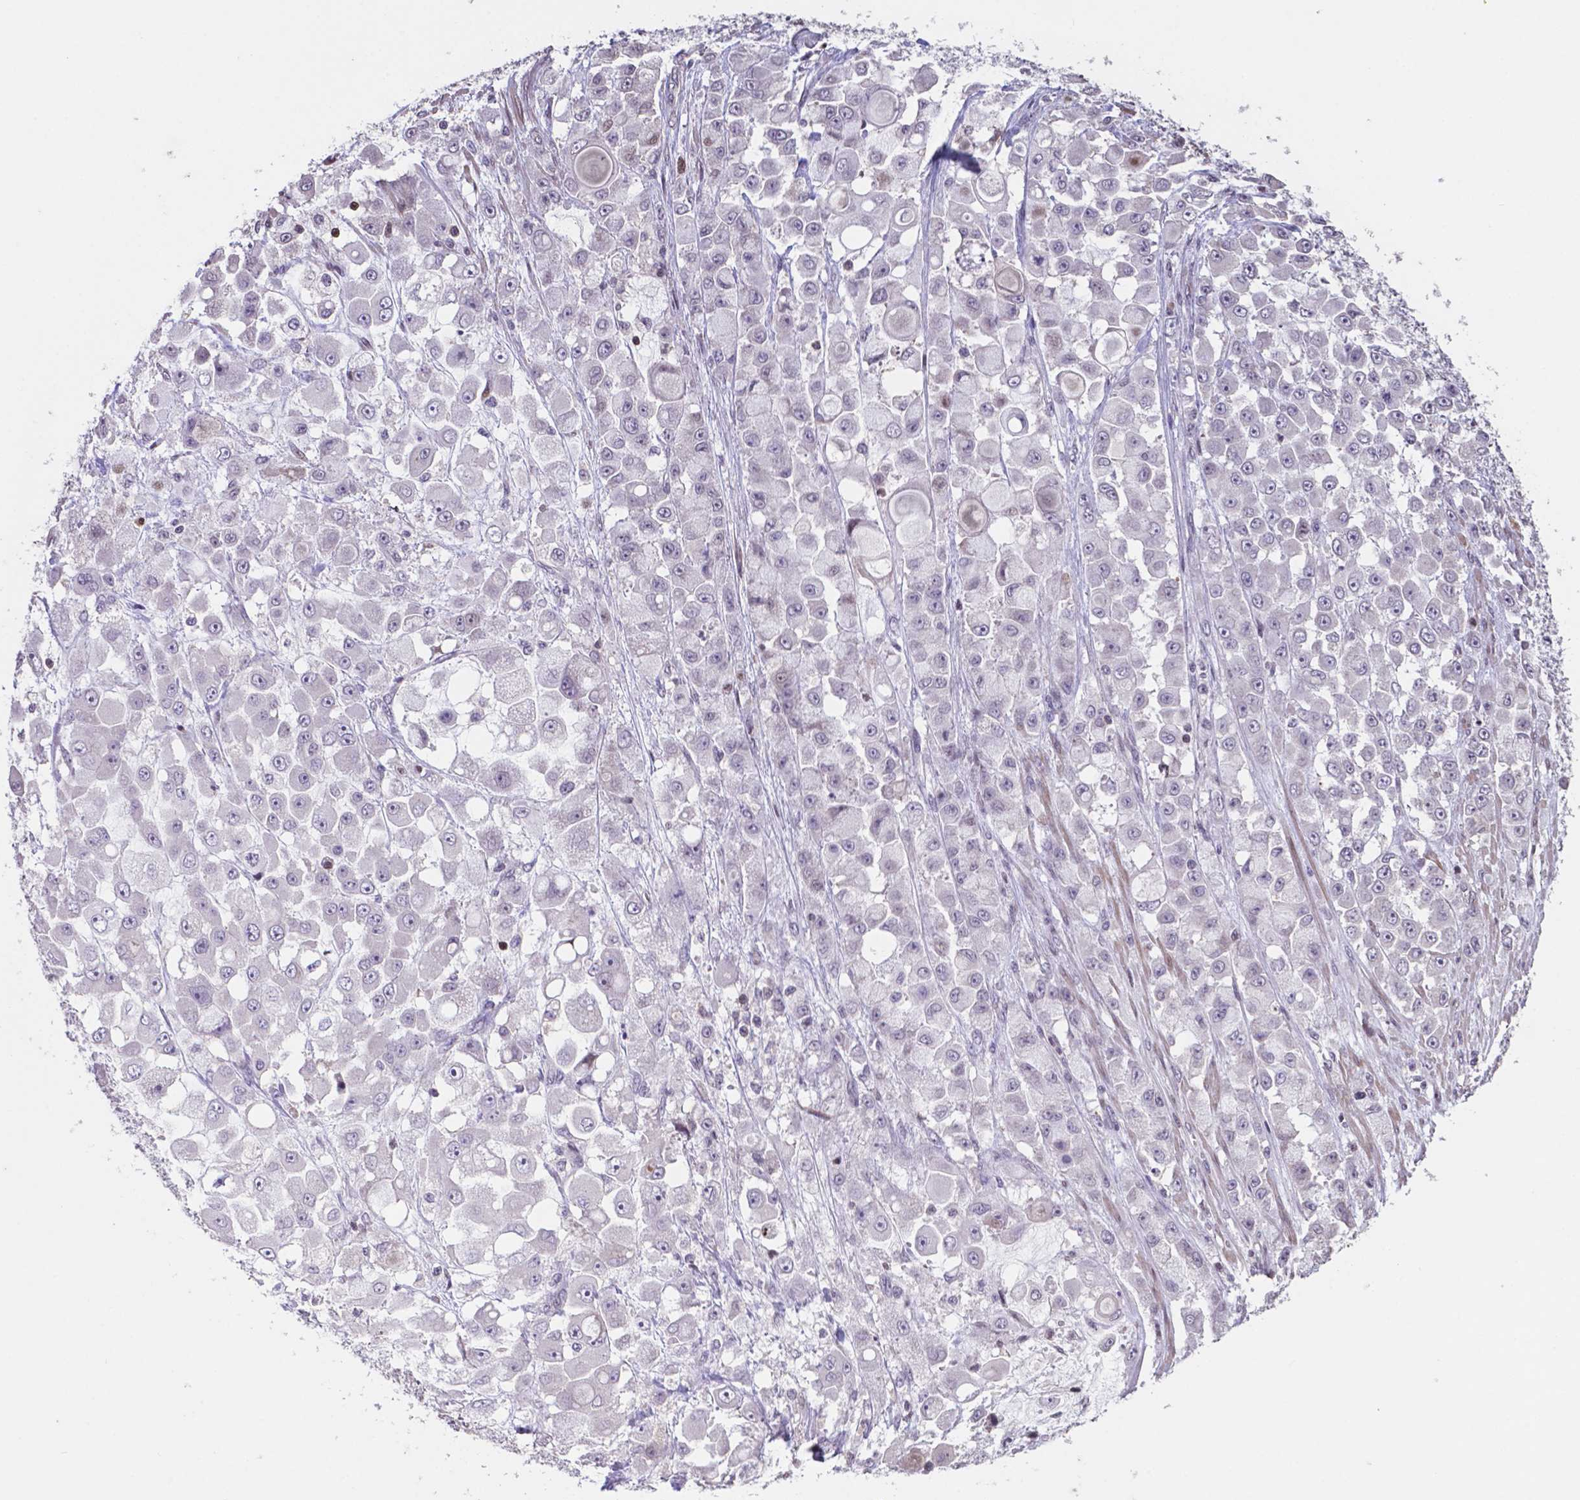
{"staining": {"intensity": "negative", "quantity": "none", "location": "none"}, "tissue": "stomach cancer", "cell_type": "Tumor cells", "image_type": "cancer", "snomed": [{"axis": "morphology", "description": "Adenocarcinoma, NOS"}, {"axis": "topography", "description": "Stomach"}], "caption": "There is no significant positivity in tumor cells of stomach cancer.", "gene": "MLC1", "patient": {"sex": "female", "age": 76}}